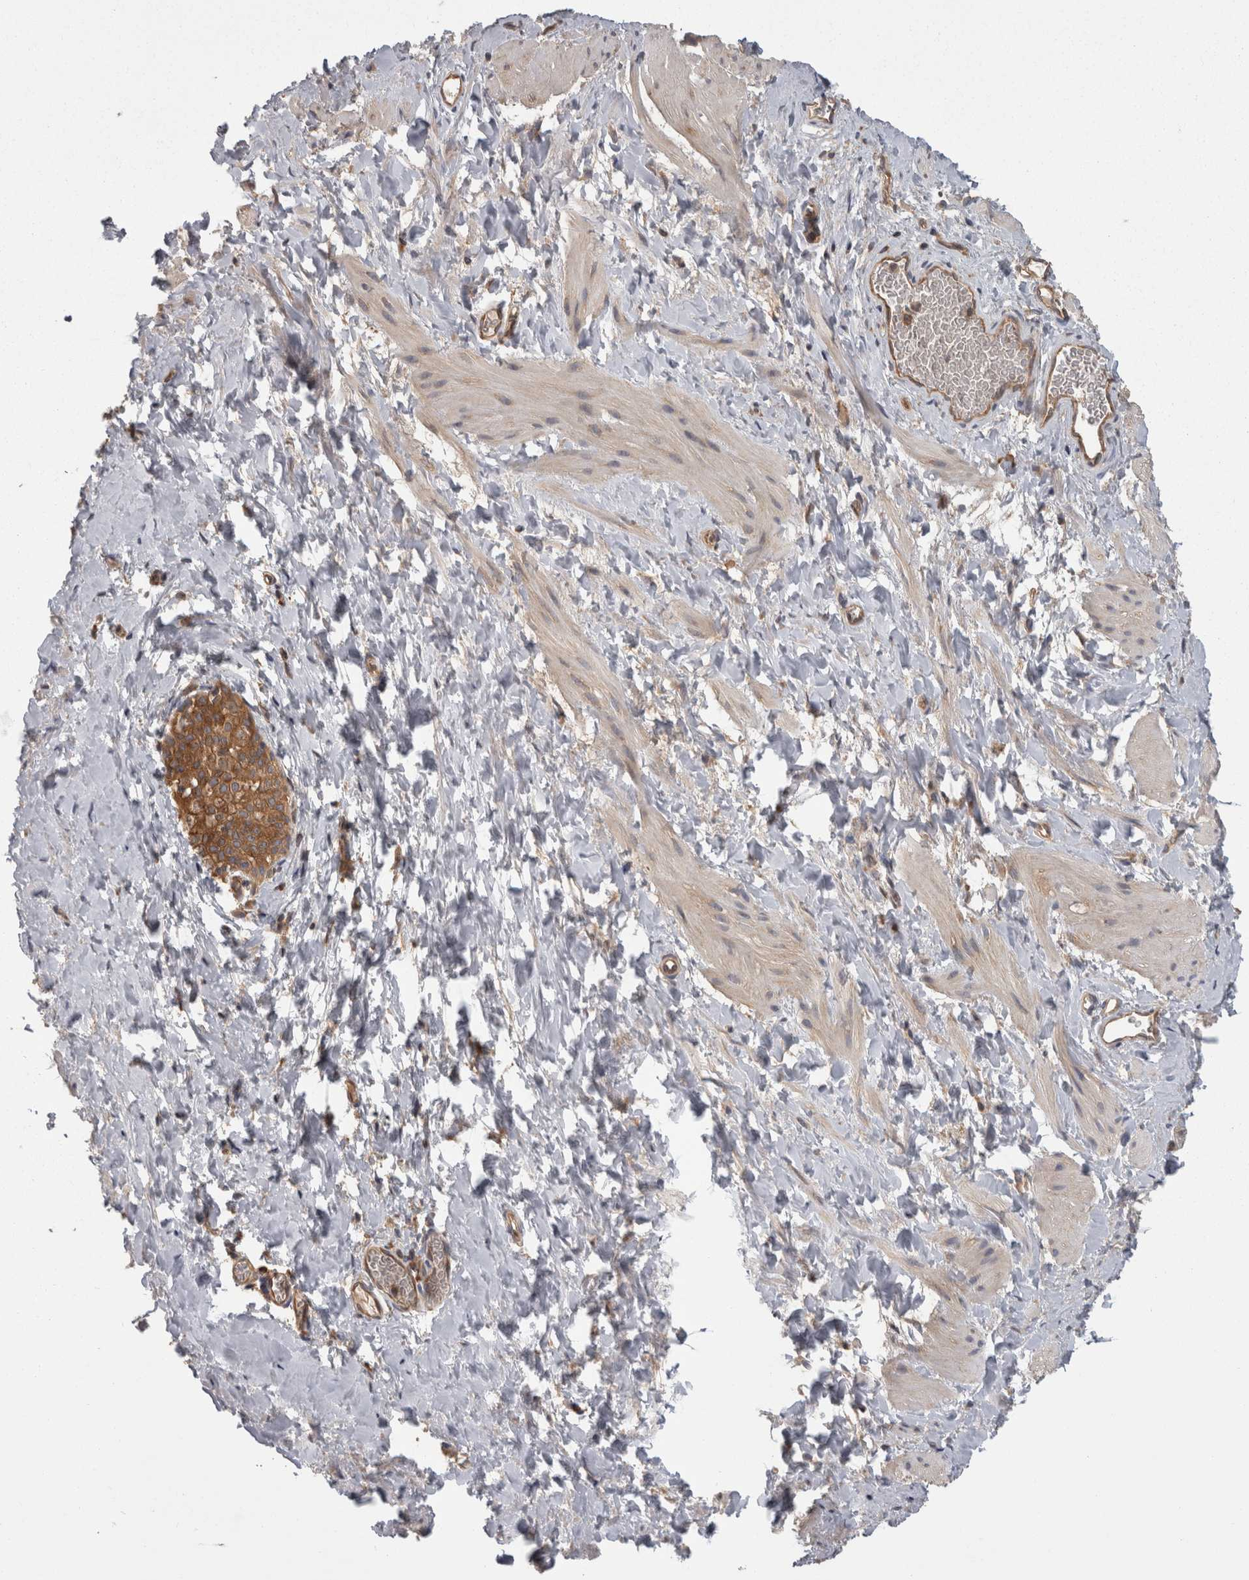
{"staining": {"intensity": "negative", "quantity": "none", "location": "none"}, "tissue": "smooth muscle", "cell_type": "Smooth muscle cells", "image_type": "normal", "snomed": [{"axis": "morphology", "description": "Normal tissue, NOS"}, {"axis": "topography", "description": "Smooth muscle"}], "caption": "This is a histopathology image of immunohistochemistry staining of unremarkable smooth muscle, which shows no positivity in smooth muscle cells. (DAB (3,3'-diaminobenzidine) IHC, high magnification).", "gene": "SMCR8", "patient": {"sex": "male", "age": 16}}